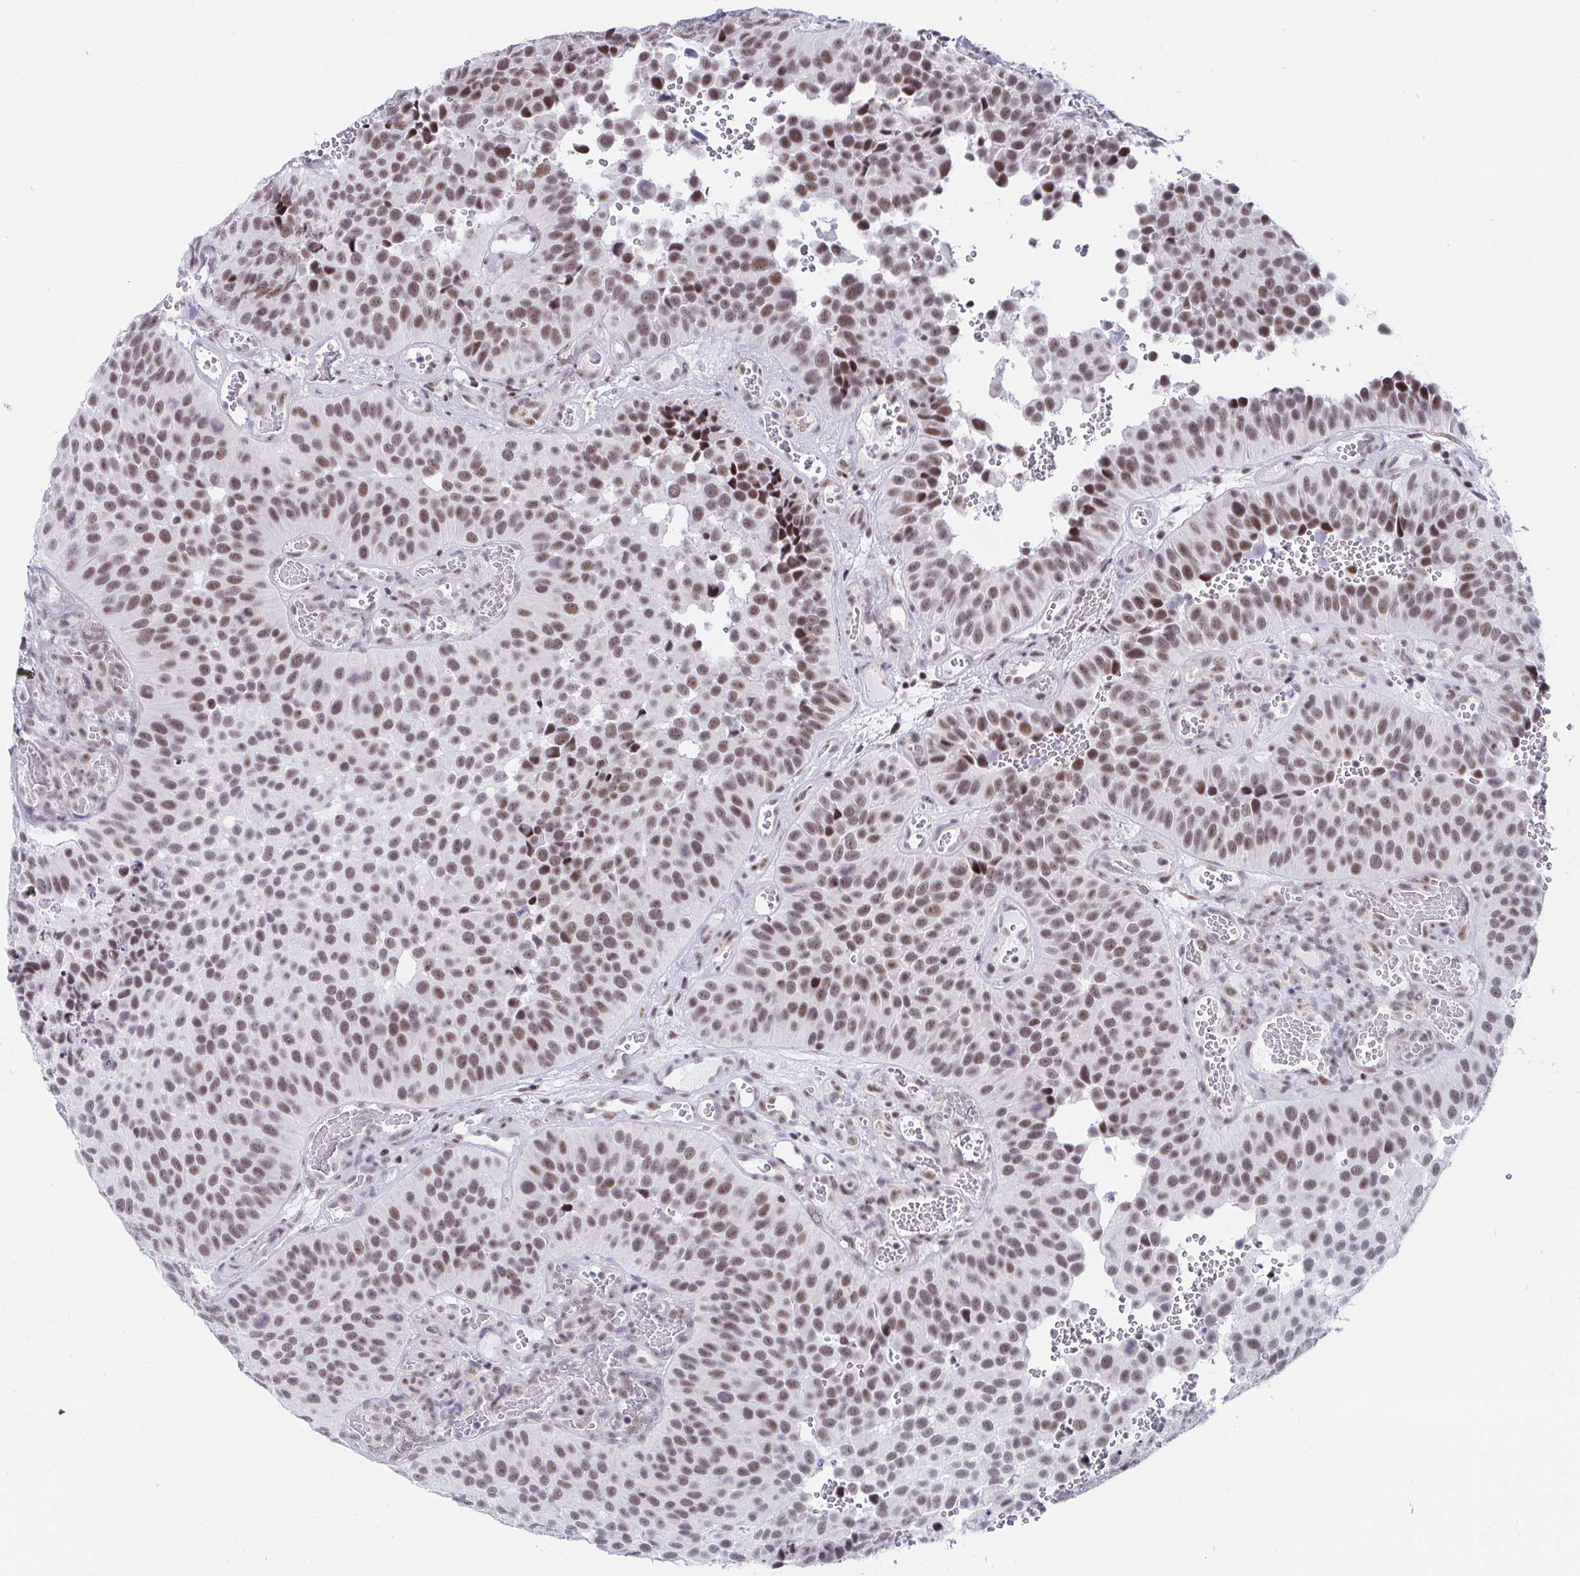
{"staining": {"intensity": "moderate", "quantity": ">75%", "location": "nuclear"}, "tissue": "urothelial cancer", "cell_type": "Tumor cells", "image_type": "cancer", "snomed": [{"axis": "morphology", "description": "Urothelial carcinoma, Low grade"}, {"axis": "topography", "description": "Urinary bladder"}], "caption": "IHC image of neoplastic tissue: human urothelial cancer stained using immunohistochemistry (IHC) reveals medium levels of moderate protein expression localized specifically in the nuclear of tumor cells, appearing as a nuclear brown color.", "gene": "WDR72", "patient": {"sex": "male", "age": 76}}